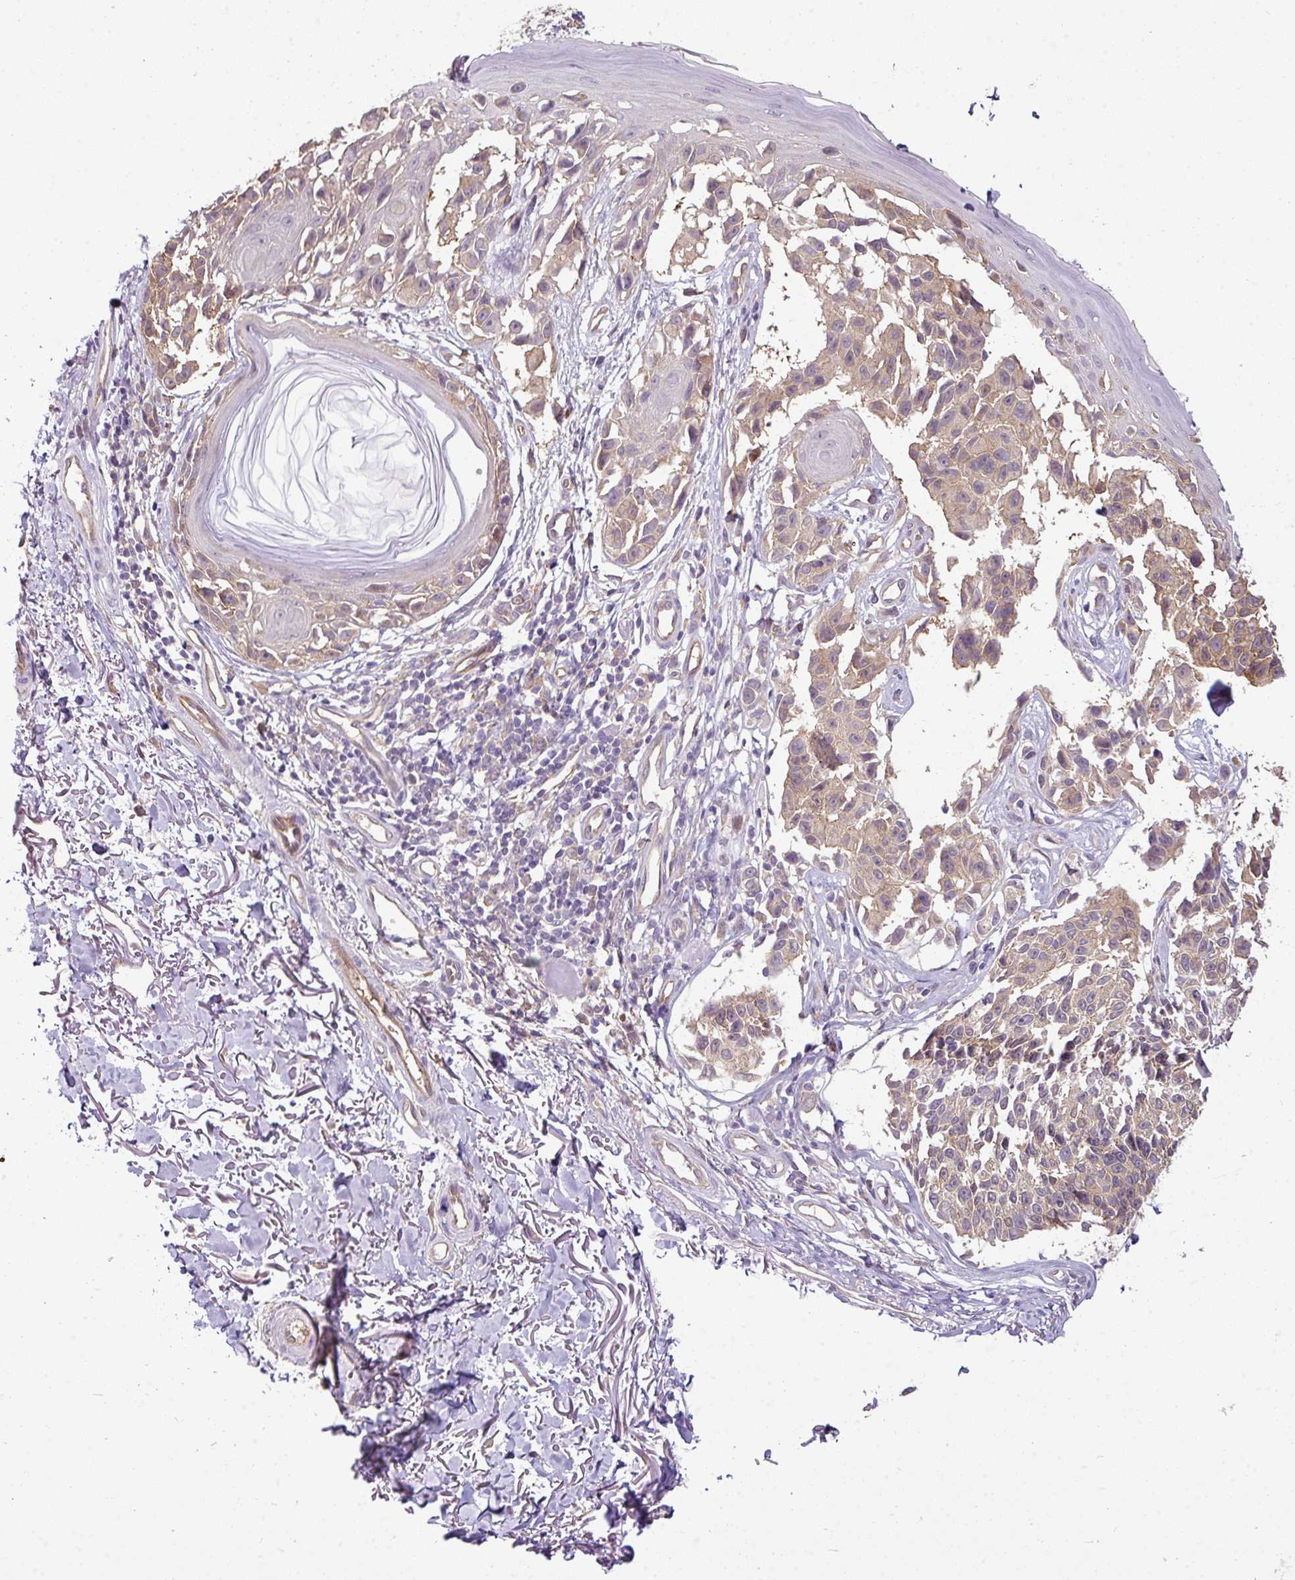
{"staining": {"intensity": "weak", "quantity": "<25%", "location": "cytoplasmic/membranous"}, "tissue": "melanoma", "cell_type": "Tumor cells", "image_type": "cancer", "snomed": [{"axis": "morphology", "description": "Malignant melanoma, NOS"}, {"axis": "topography", "description": "Skin"}], "caption": "Micrograph shows no significant protein positivity in tumor cells of melanoma. (DAB (3,3'-diaminobenzidine) IHC with hematoxylin counter stain).", "gene": "ANKRD18A", "patient": {"sex": "male", "age": 73}}